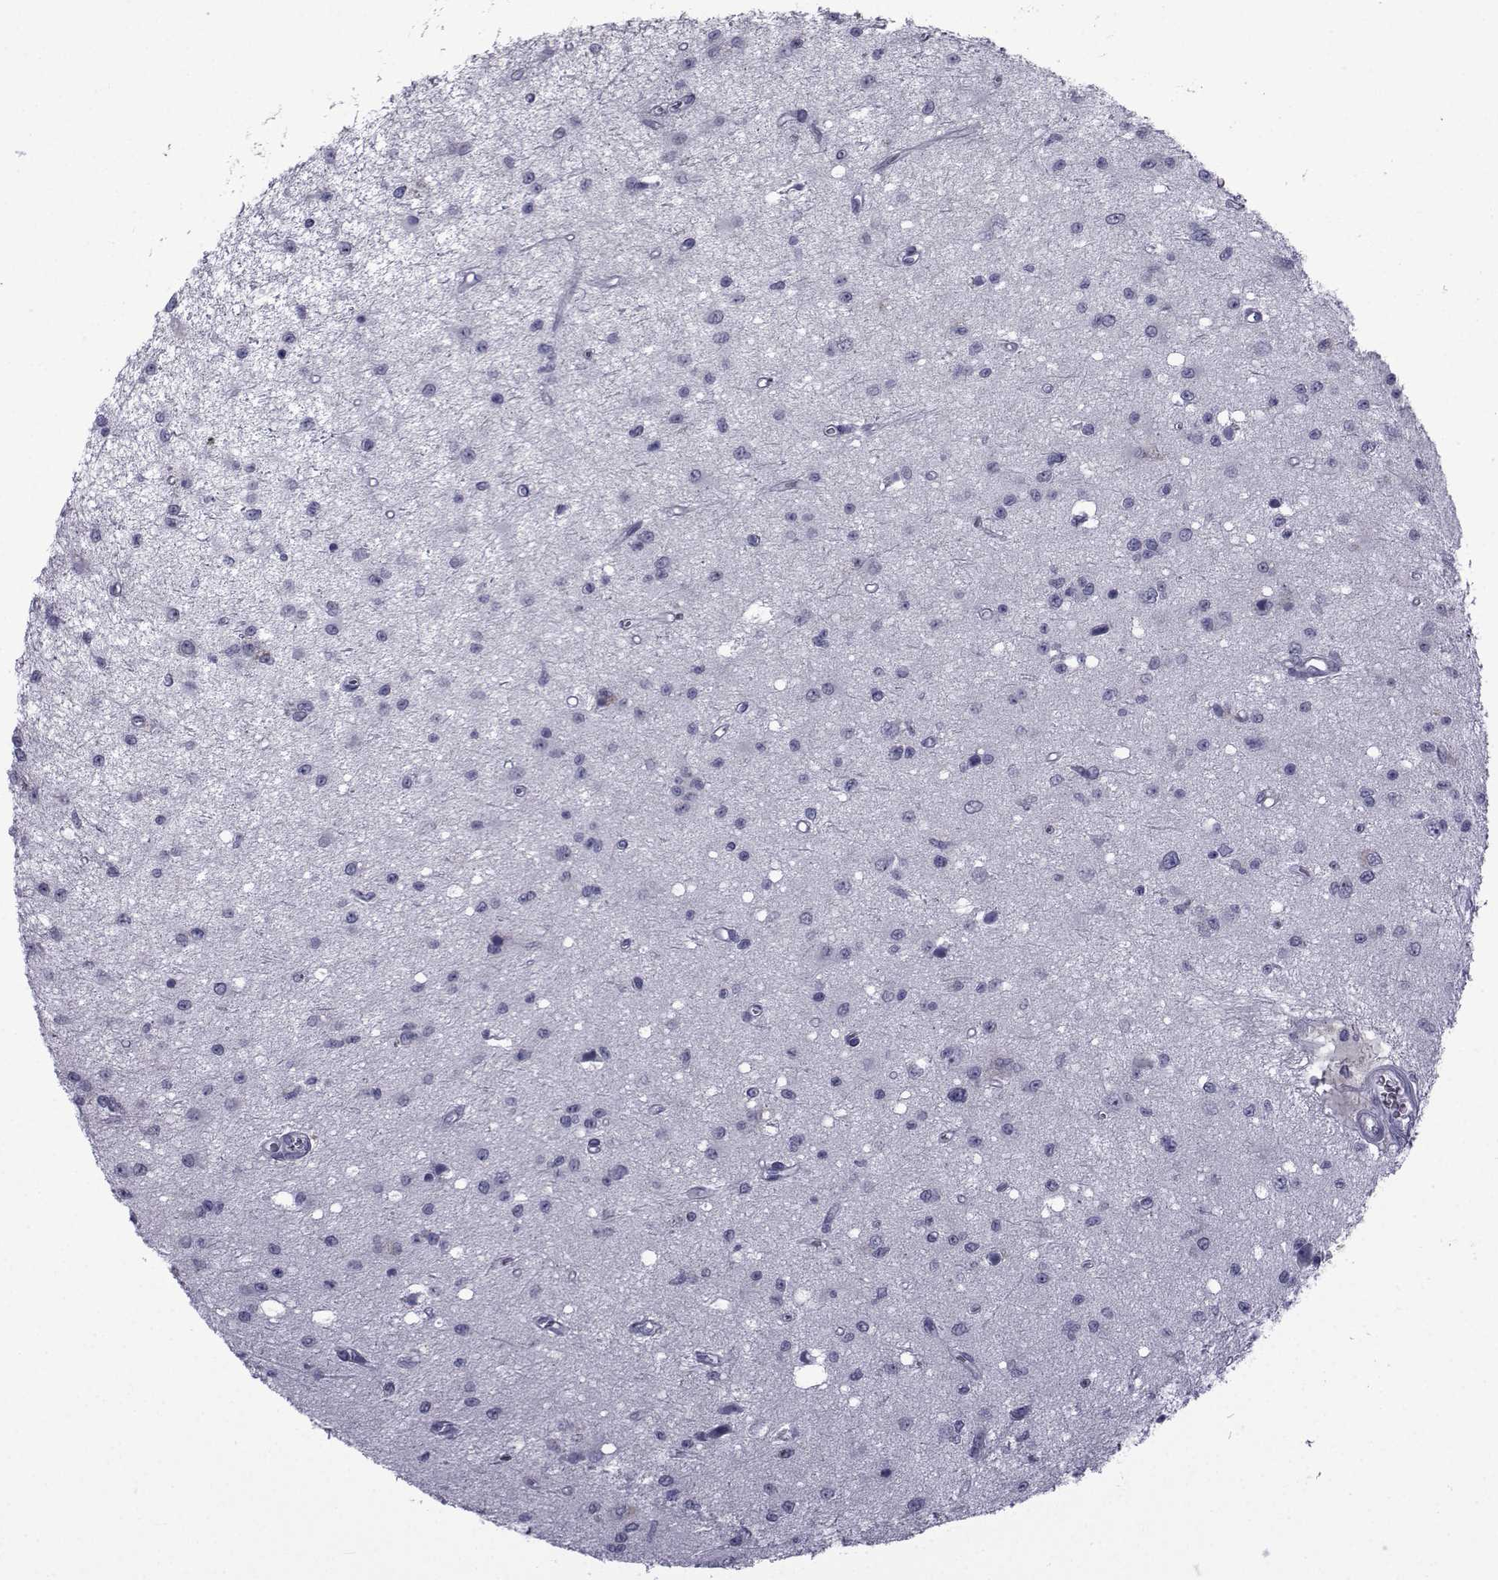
{"staining": {"intensity": "negative", "quantity": "none", "location": "none"}, "tissue": "glioma", "cell_type": "Tumor cells", "image_type": "cancer", "snomed": [{"axis": "morphology", "description": "Glioma, malignant, Low grade"}, {"axis": "topography", "description": "Brain"}], "caption": "Immunohistochemical staining of glioma shows no significant expression in tumor cells.", "gene": "PDE6H", "patient": {"sex": "female", "age": 45}}